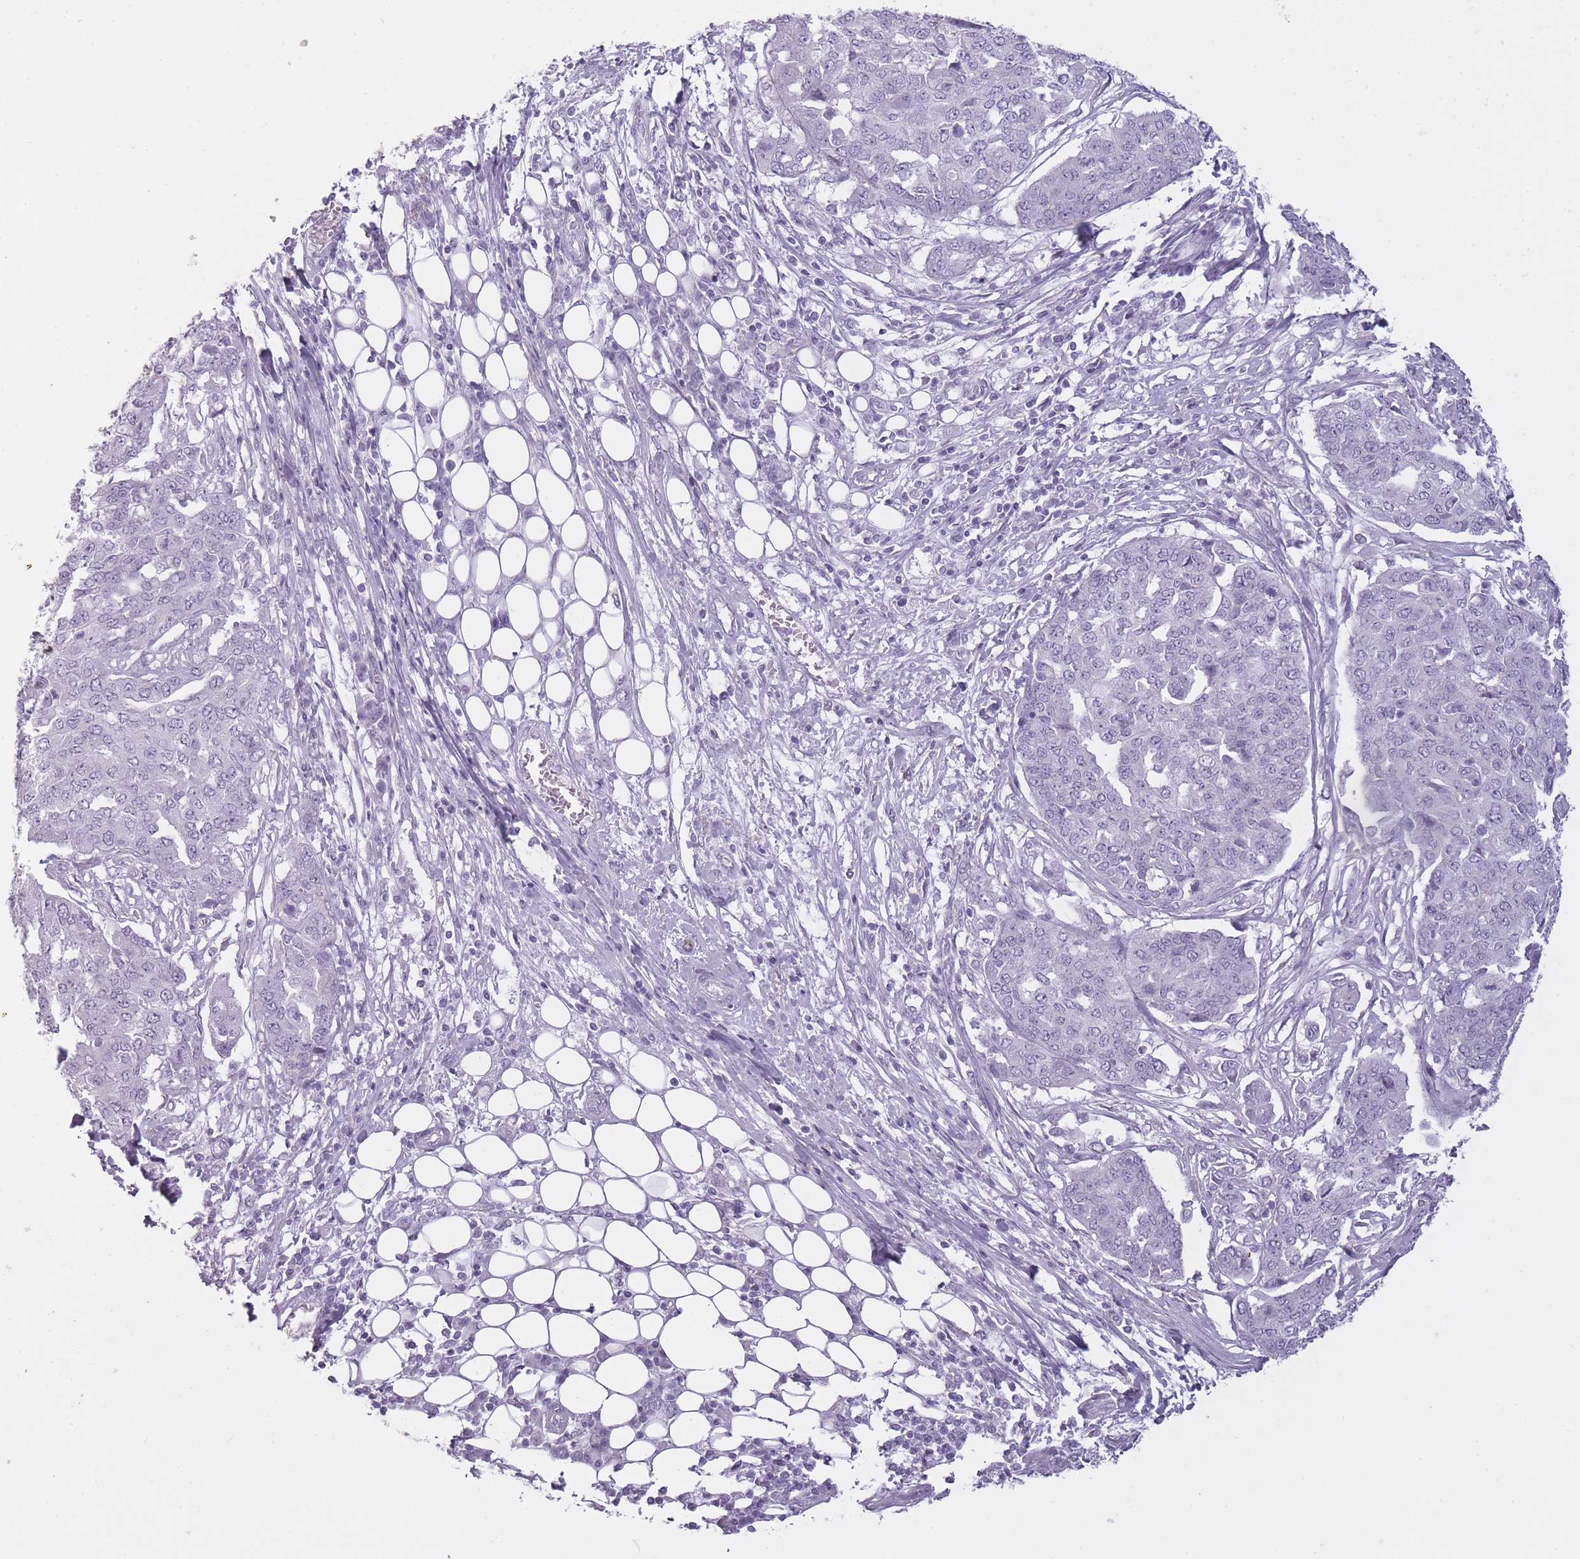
{"staining": {"intensity": "negative", "quantity": "none", "location": "none"}, "tissue": "ovarian cancer", "cell_type": "Tumor cells", "image_type": "cancer", "snomed": [{"axis": "morphology", "description": "Cystadenocarcinoma, serous, NOS"}, {"axis": "topography", "description": "Soft tissue"}, {"axis": "topography", "description": "Ovary"}], "caption": "Protein analysis of ovarian cancer (serous cystadenocarcinoma) displays no significant staining in tumor cells.", "gene": "RFX4", "patient": {"sex": "female", "age": 57}}